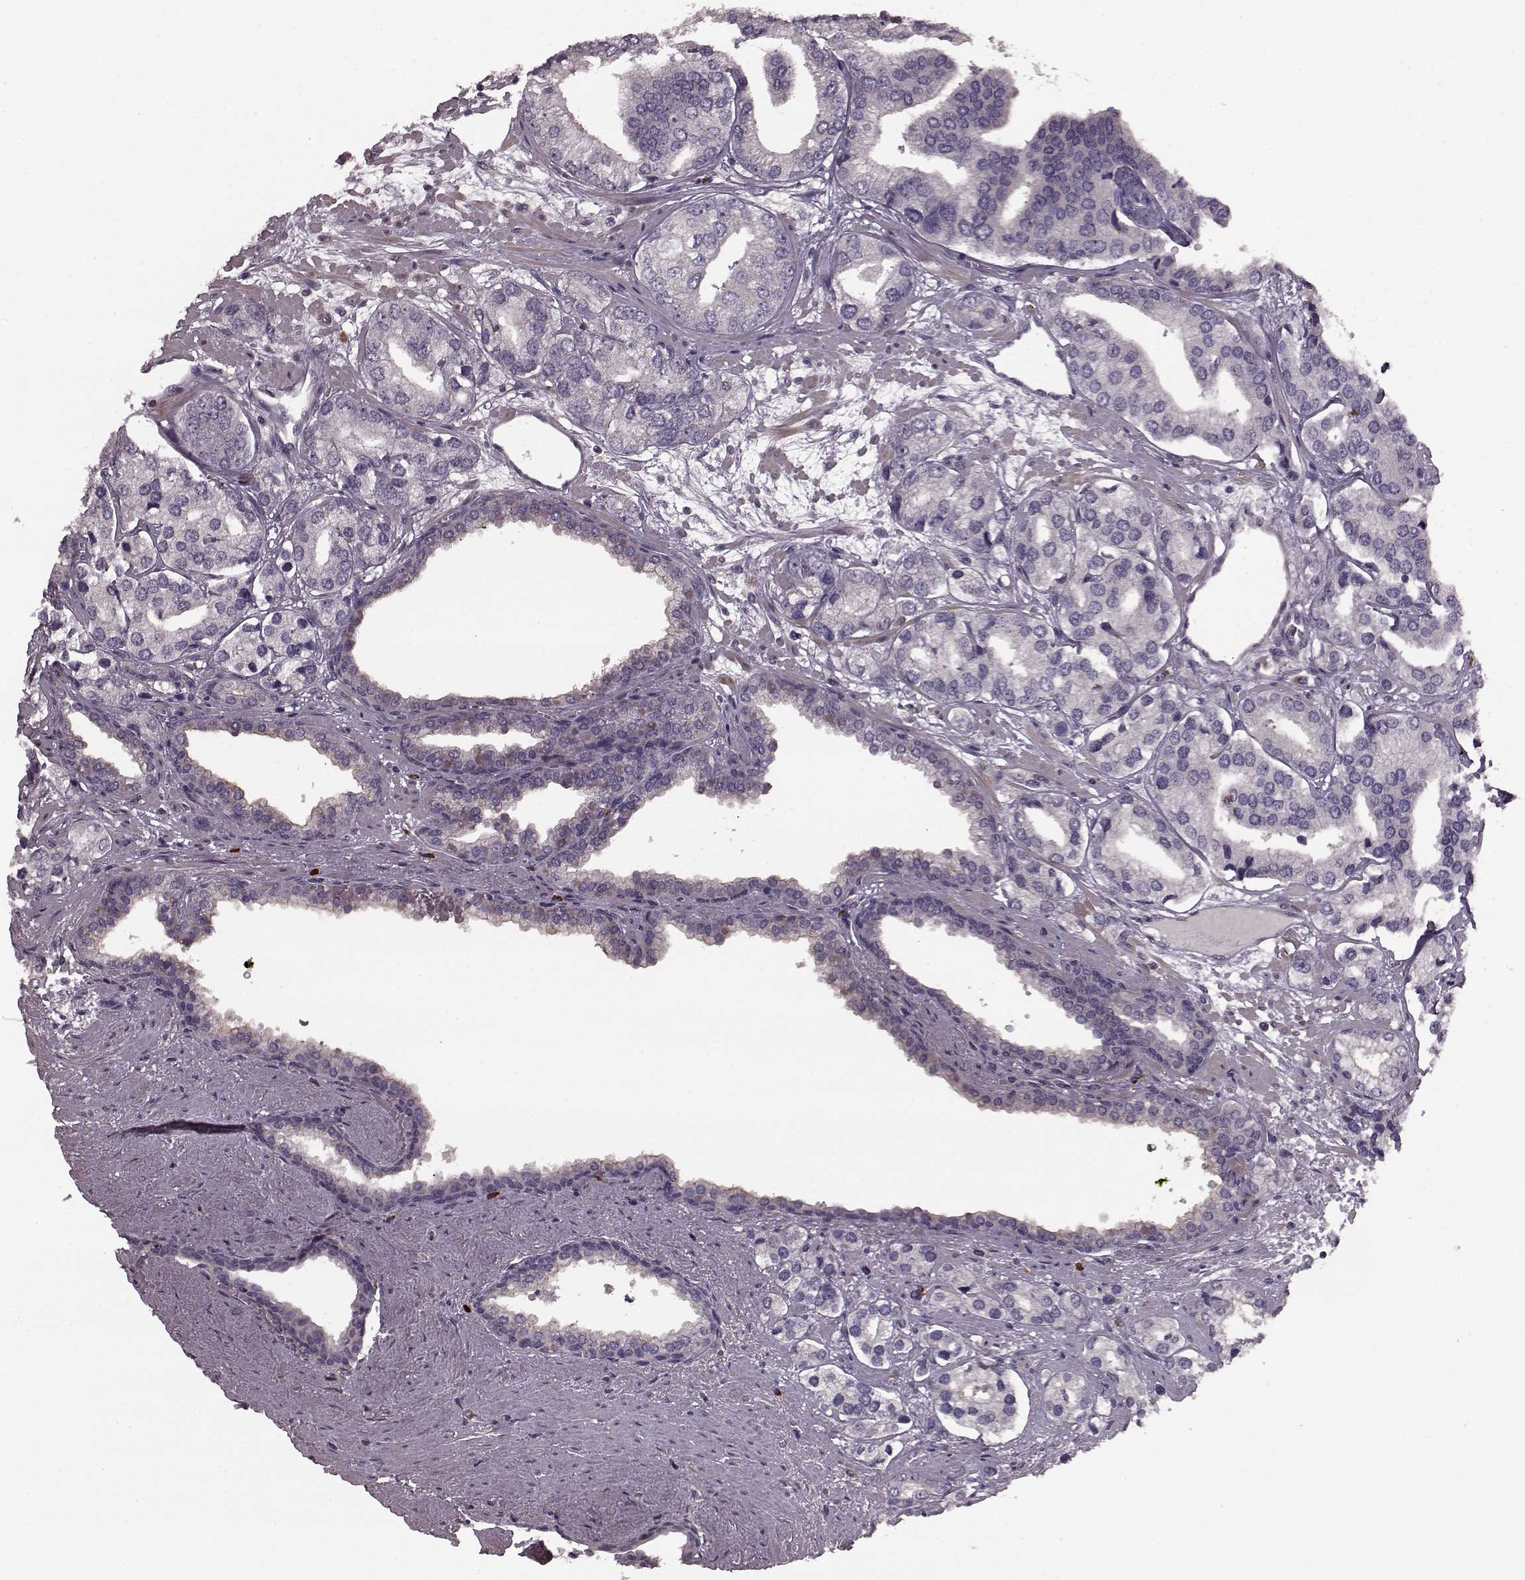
{"staining": {"intensity": "negative", "quantity": "none", "location": "none"}, "tissue": "prostate cancer", "cell_type": "Tumor cells", "image_type": "cancer", "snomed": [{"axis": "morphology", "description": "Adenocarcinoma, High grade"}, {"axis": "topography", "description": "Prostate"}], "caption": "An image of prostate cancer stained for a protein demonstrates no brown staining in tumor cells. Nuclei are stained in blue.", "gene": "SLC52A3", "patient": {"sex": "male", "age": 58}}